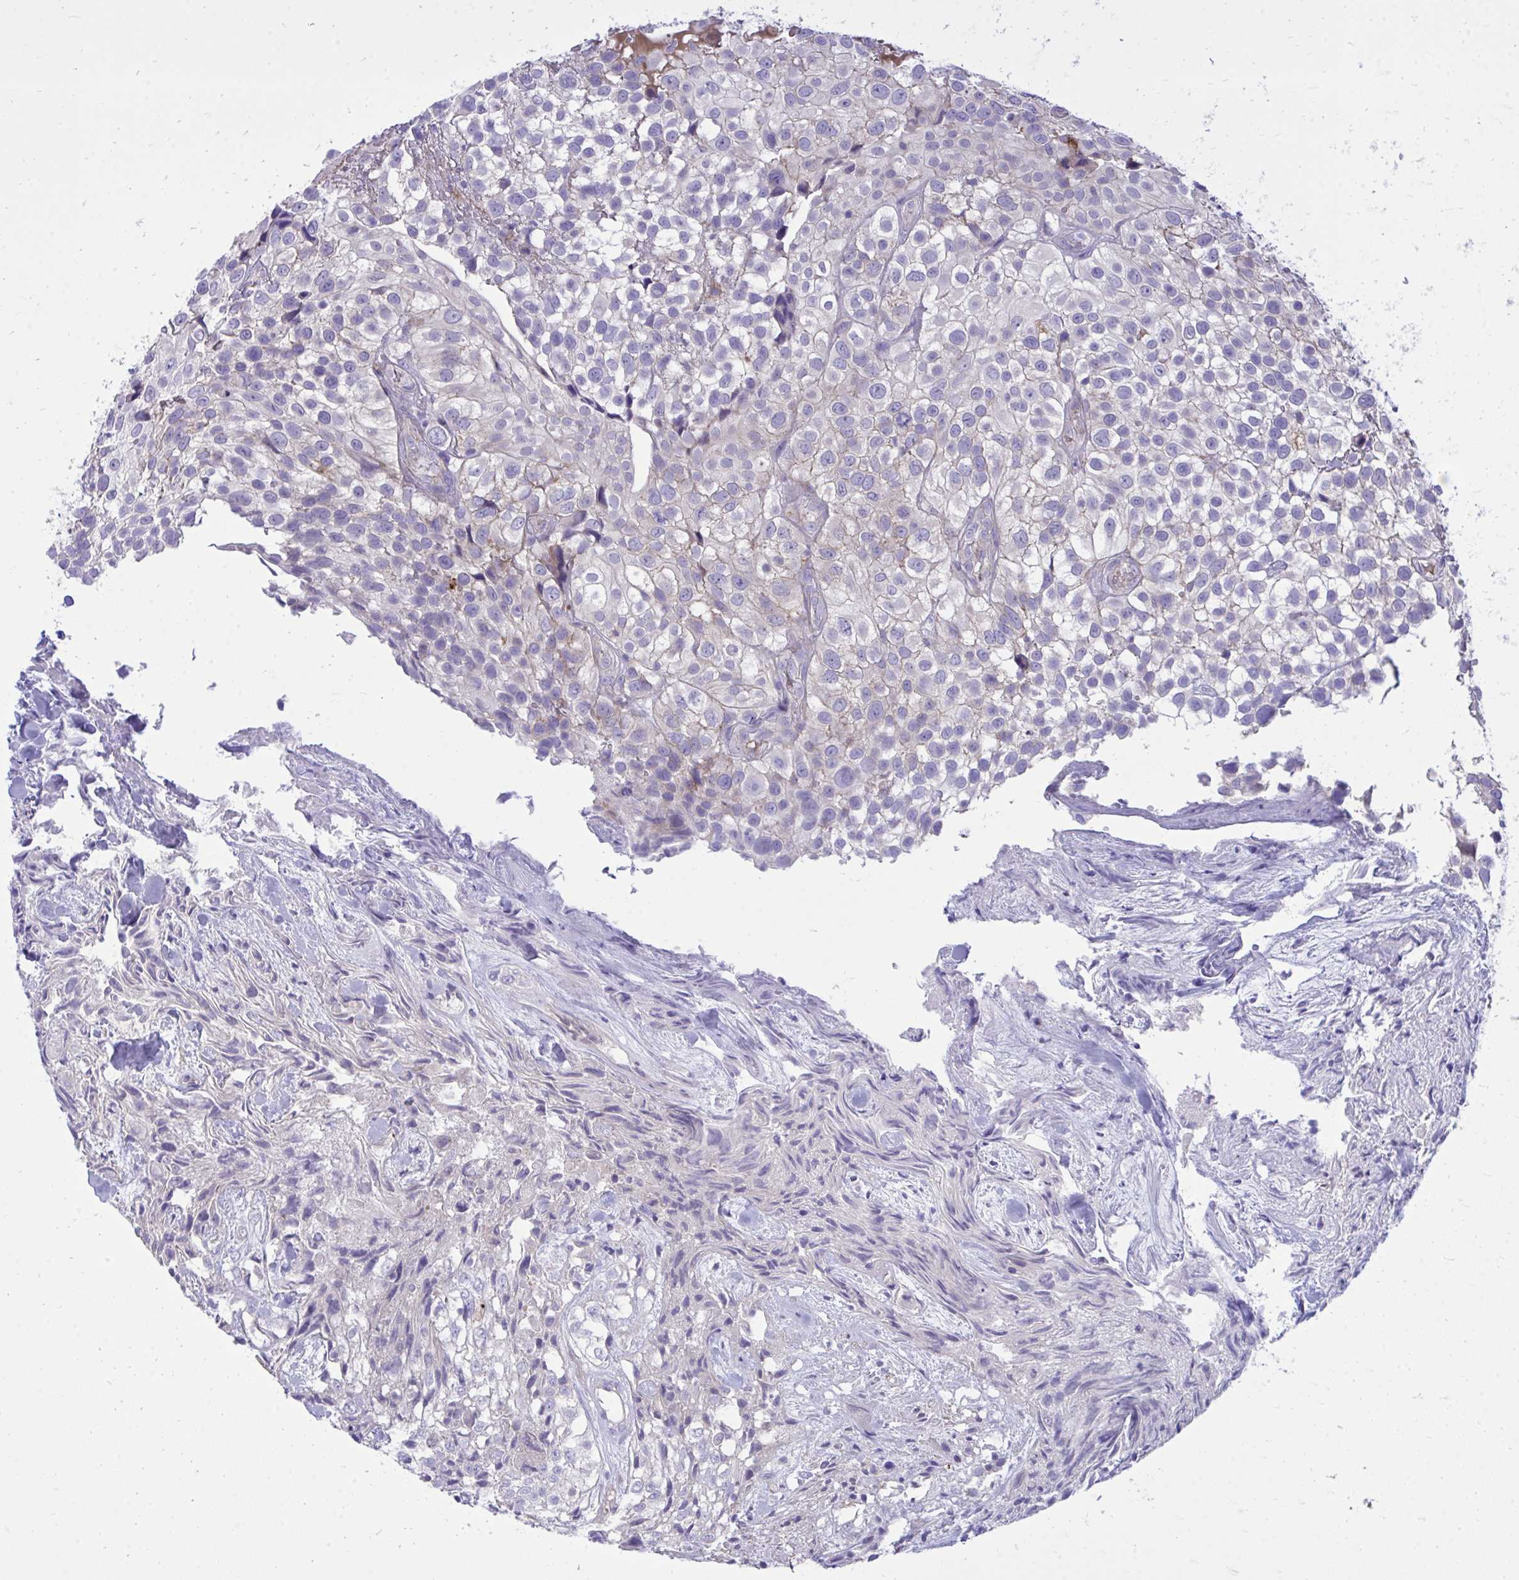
{"staining": {"intensity": "negative", "quantity": "none", "location": "none"}, "tissue": "urothelial cancer", "cell_type": "Tumor cells", "image_type": "cancer", "snomed": [{"axis": "morphology", "description": "Urothelial carcinoma, High grade"}, {"axis": "topography", "description": "Urinary bladder"}], "caption": "Immunohistochemistry micrograph of neoplastic tissue: human urothelial cancer stained with DAB reveals no significant protein positivity in tumor cells.", "gene": "TP53I11", "patient": {"sex": "male", "age": 56}}